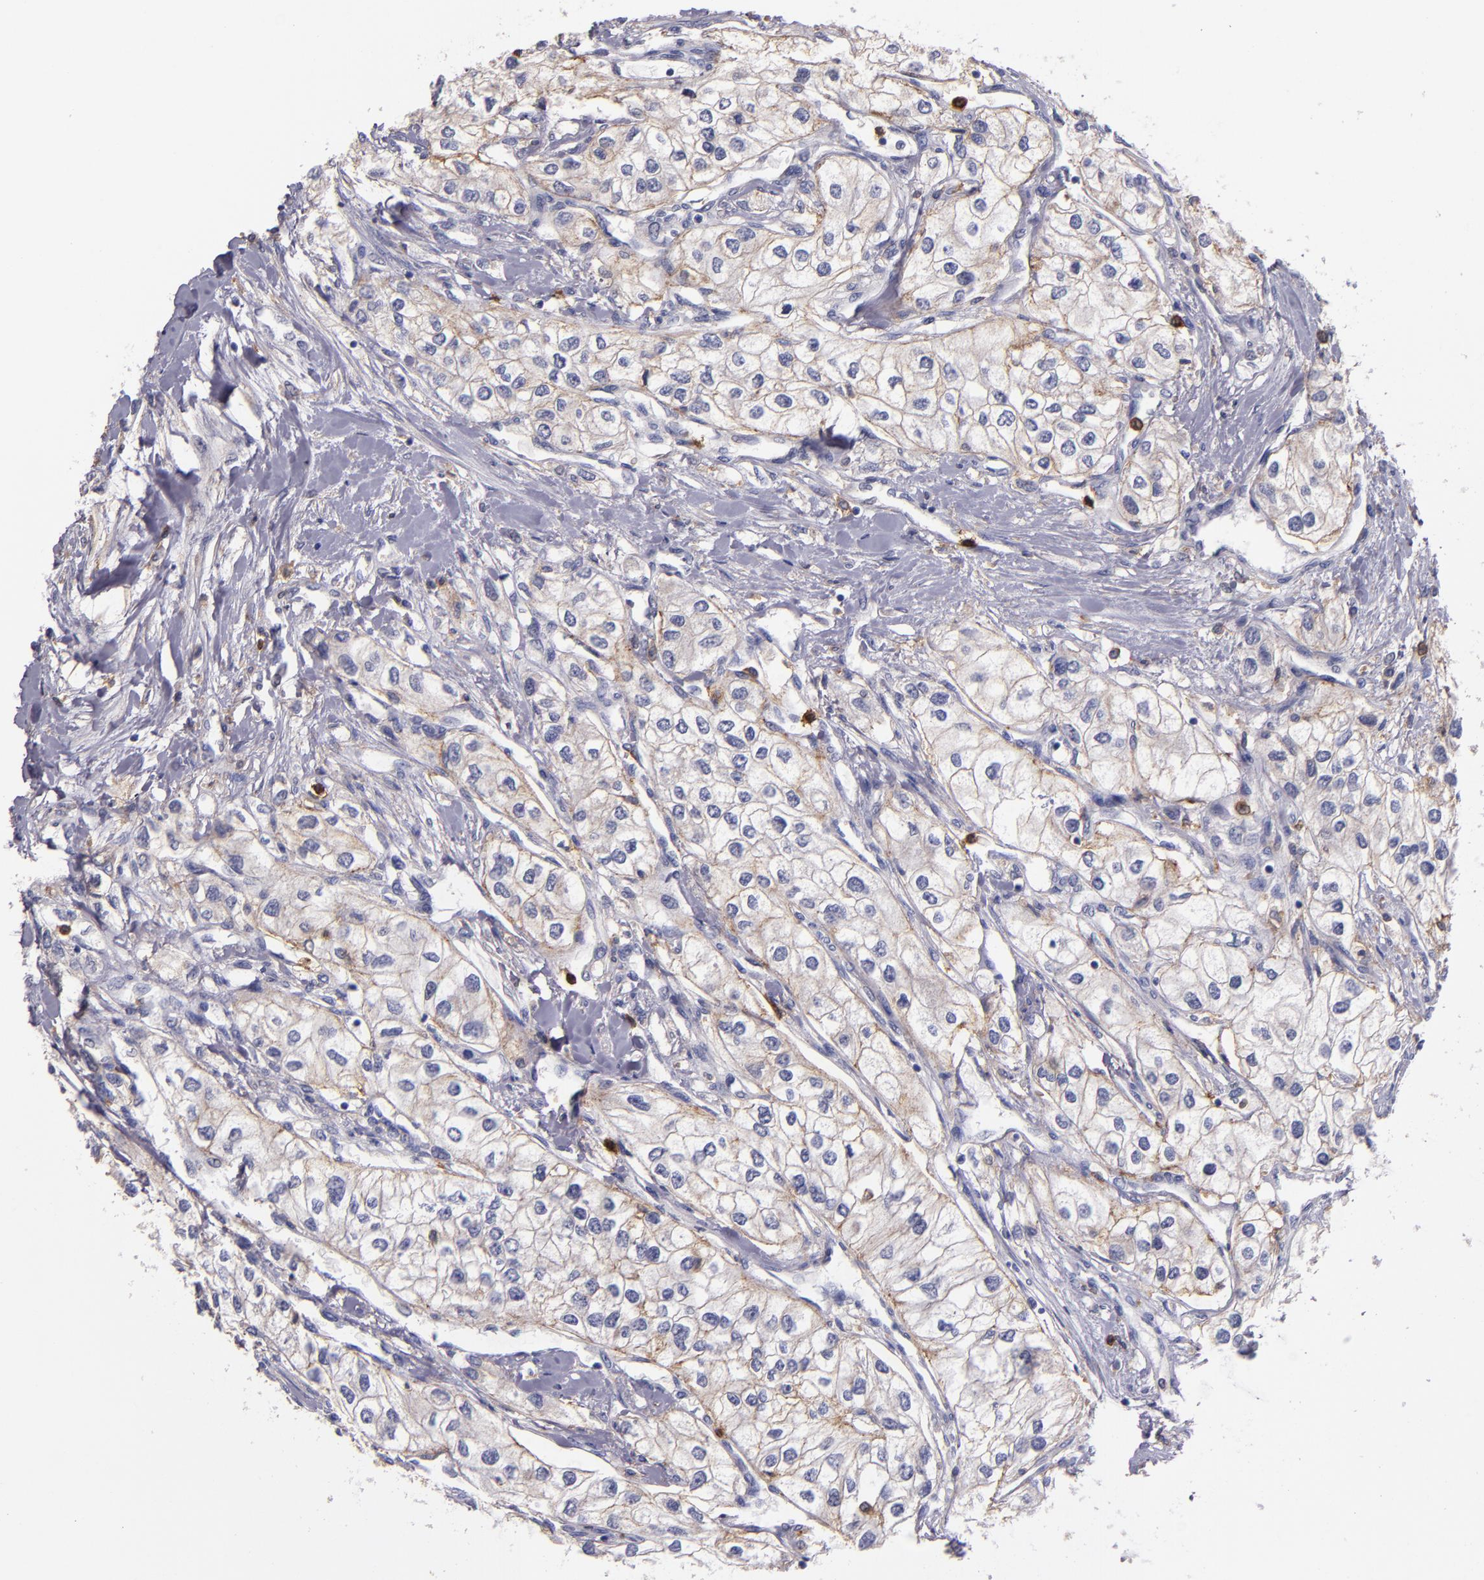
{"staining": {"intensity": "weak", "quantity": "25%-75%", "location": "cytoplasmic/membranous"}, "tissue": "renal cancer", "cell_type": "Tumor cells", "image_type": "cancer", "snomed": [{"axis": "morphology", "description": "Adenocarcinoma, NOS"}, {"axis": "topography", "description": "Kidney"}], "caption": "Human renal adenocarcinoma stained with a protein marker displays weak staining in tumor cells.", "gene": "C5AR1", "patient": {"sex": "male", "age": 57}}